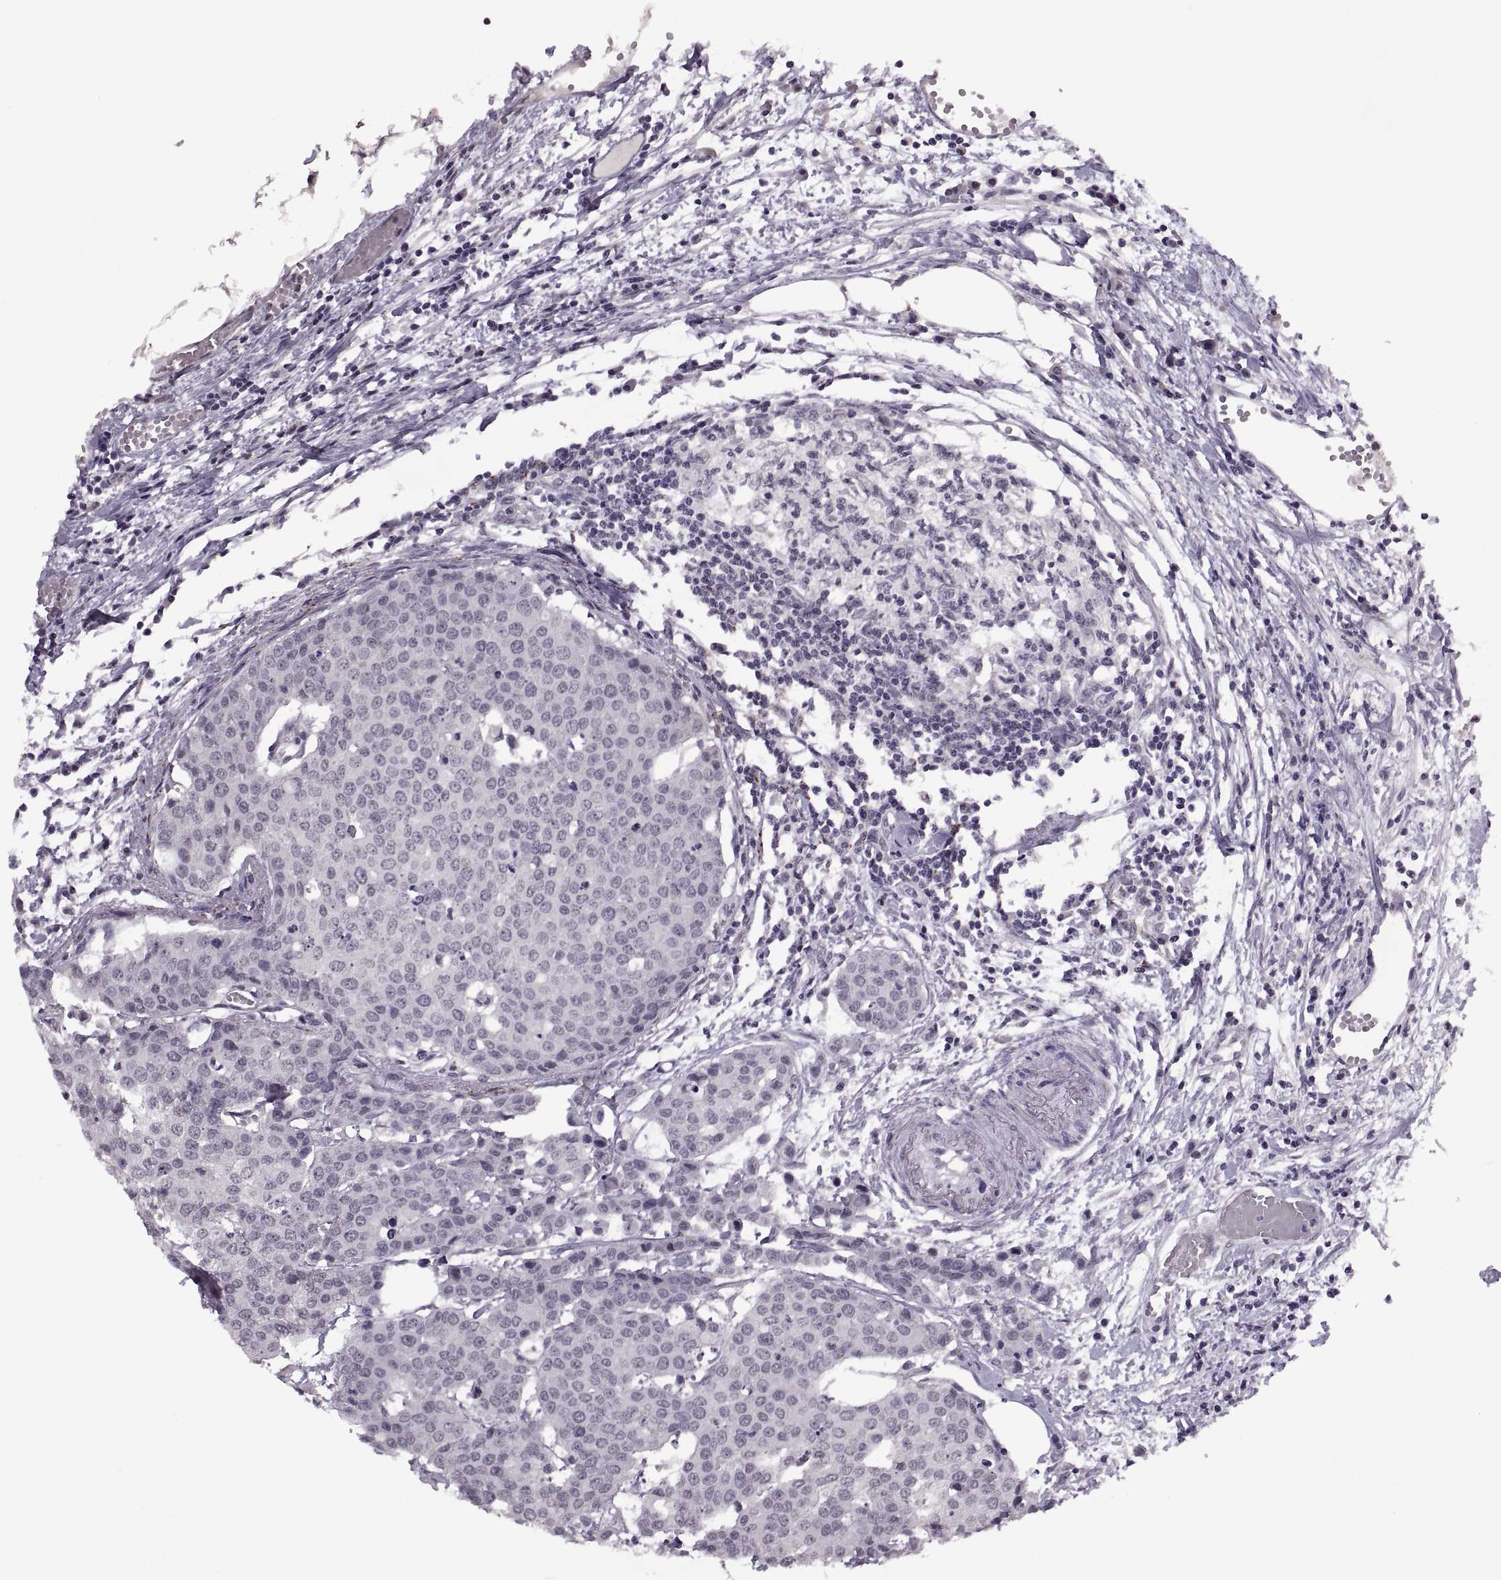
{"staining": {"intensity": "negative", "quantity": "none", "location": "none"}, "tissue": "carcinoid", "cell_type": "Tumor cells", "image_type": "cancer", "snomed": [{"axis": "morphology", "description": "Carcinoid, malignant, NOS"}, {"axis": "topography", "description": "Colon"}], "caption": "The IHC histopathology image has no significant expression in tumor cells of carcinoid (malignant) tissue.", "gene": "OTP", "patient": {"sex": "male", "age": 81}}